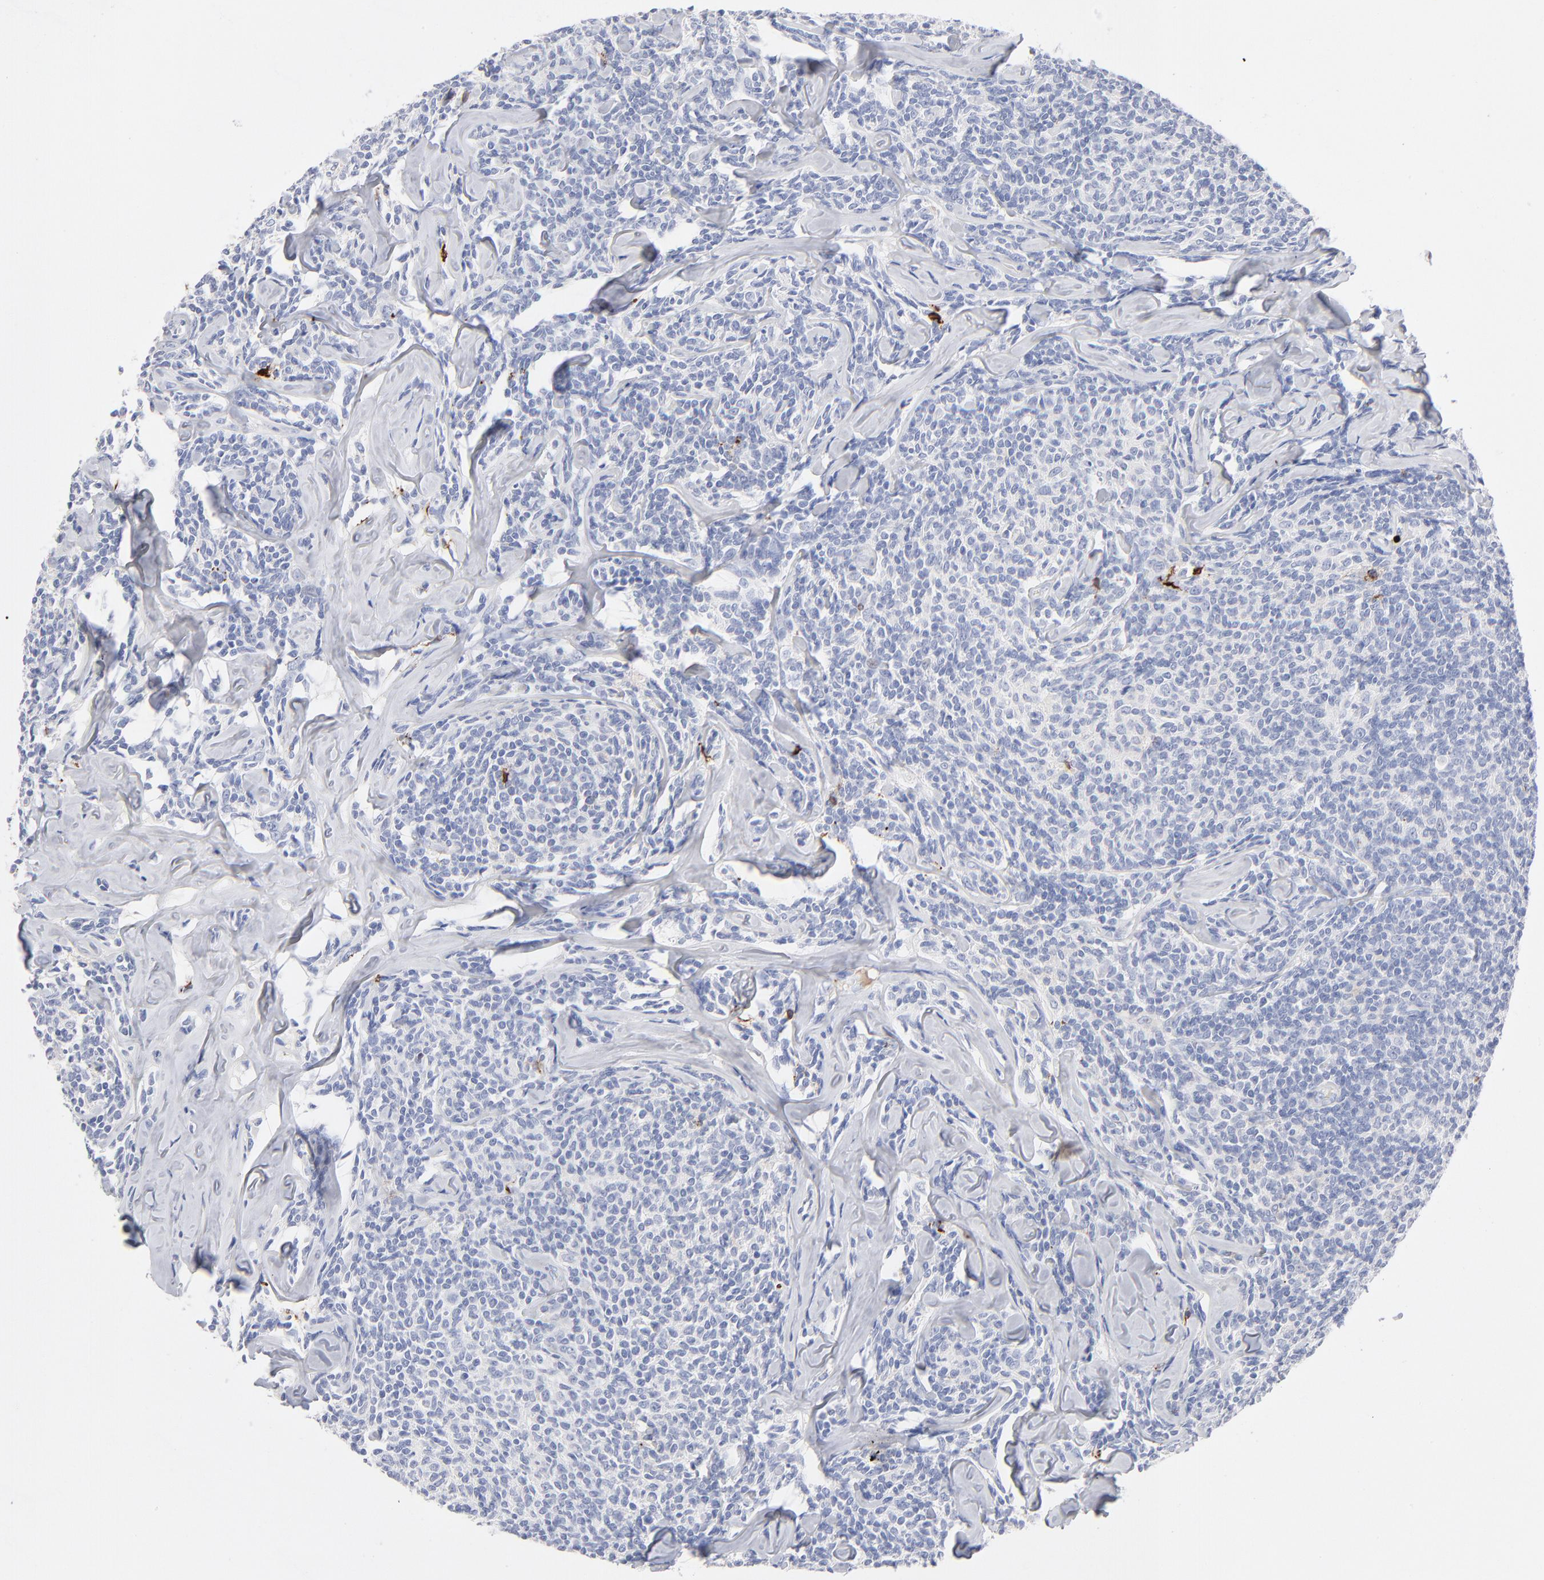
{"staining": {"intensity": "negative", "quantity": "none", "location": "none"}, "tissue": "lymphoma", "cell_type": "Tumor cells", "image_type": "cancer", "snomed": [{"axis": "morphology", "description": "Malignant lymphoma, non-Hodgkin's type, Low grade"}, {"axis": "topography", "description": "Lymph node"}], "caption": "IHC of malignant lymphoma, non-Hodgkin's type (low-grade) demonstrates no expression in tumor cells.", "gene": "APOH", "patient": {"sex": "female", "age": 56}}